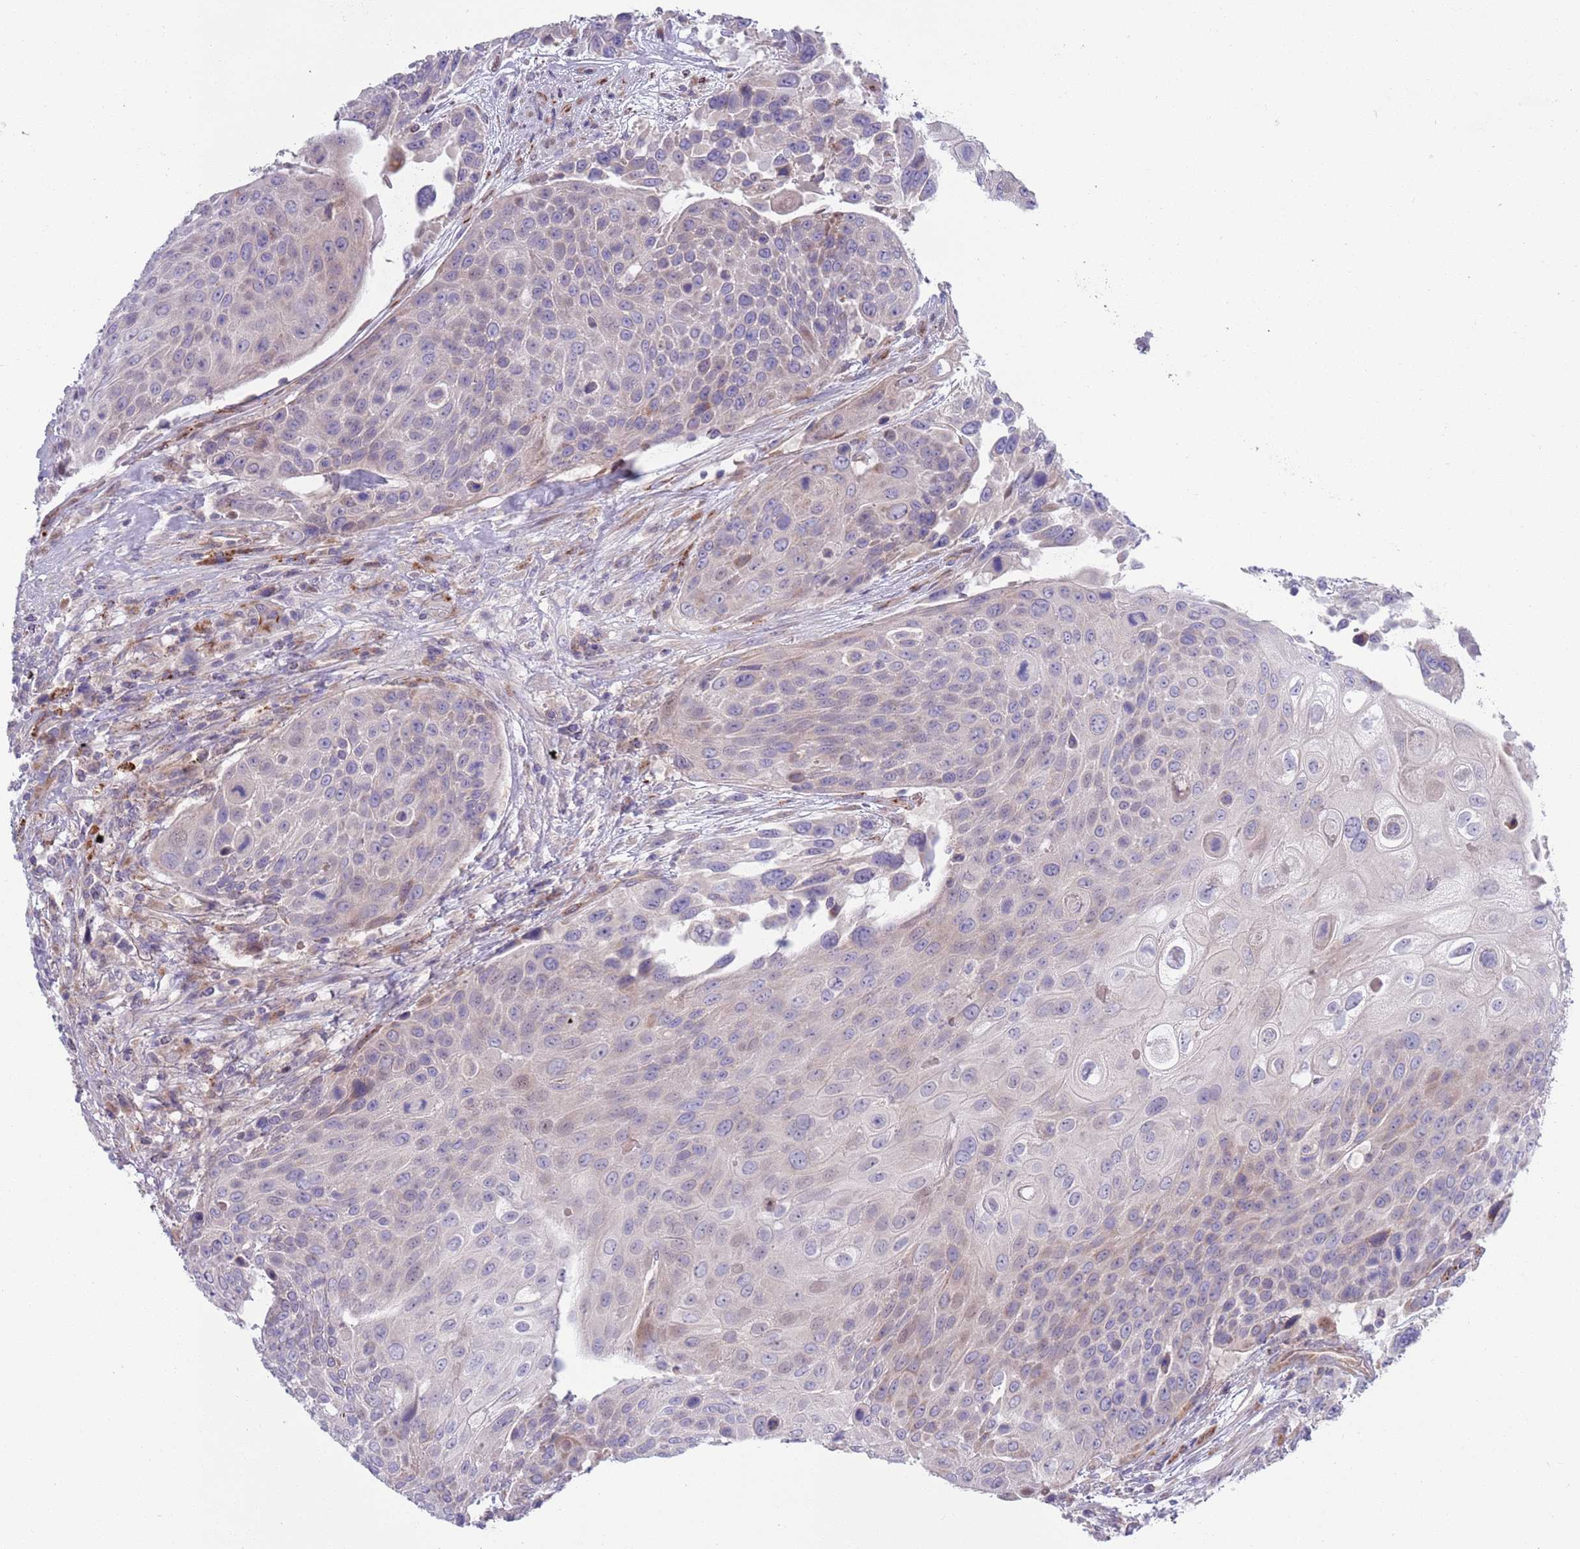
{"staining": {"intensity": "weak", "quantity": "<25%", "location": "cytoplasmic/membranous"}, "tissue": "urothelial cancer", "cell_type": "Tumor cells", "image_type": "cancer", "snomed": [{"axis": "morphology", "description": "Urothelial carcinoma, High grade"}, {"axis": "topography", "description": "Urinary bladder"}], "caption": "Immunohistochemistry histopathology image of human urothelial carcinoma (high-grade) stained for a protein (brown), which exhibits no expression in tumor cells.", "gene": "TYW1", "patient": {"sex": "female", "age": 70}}